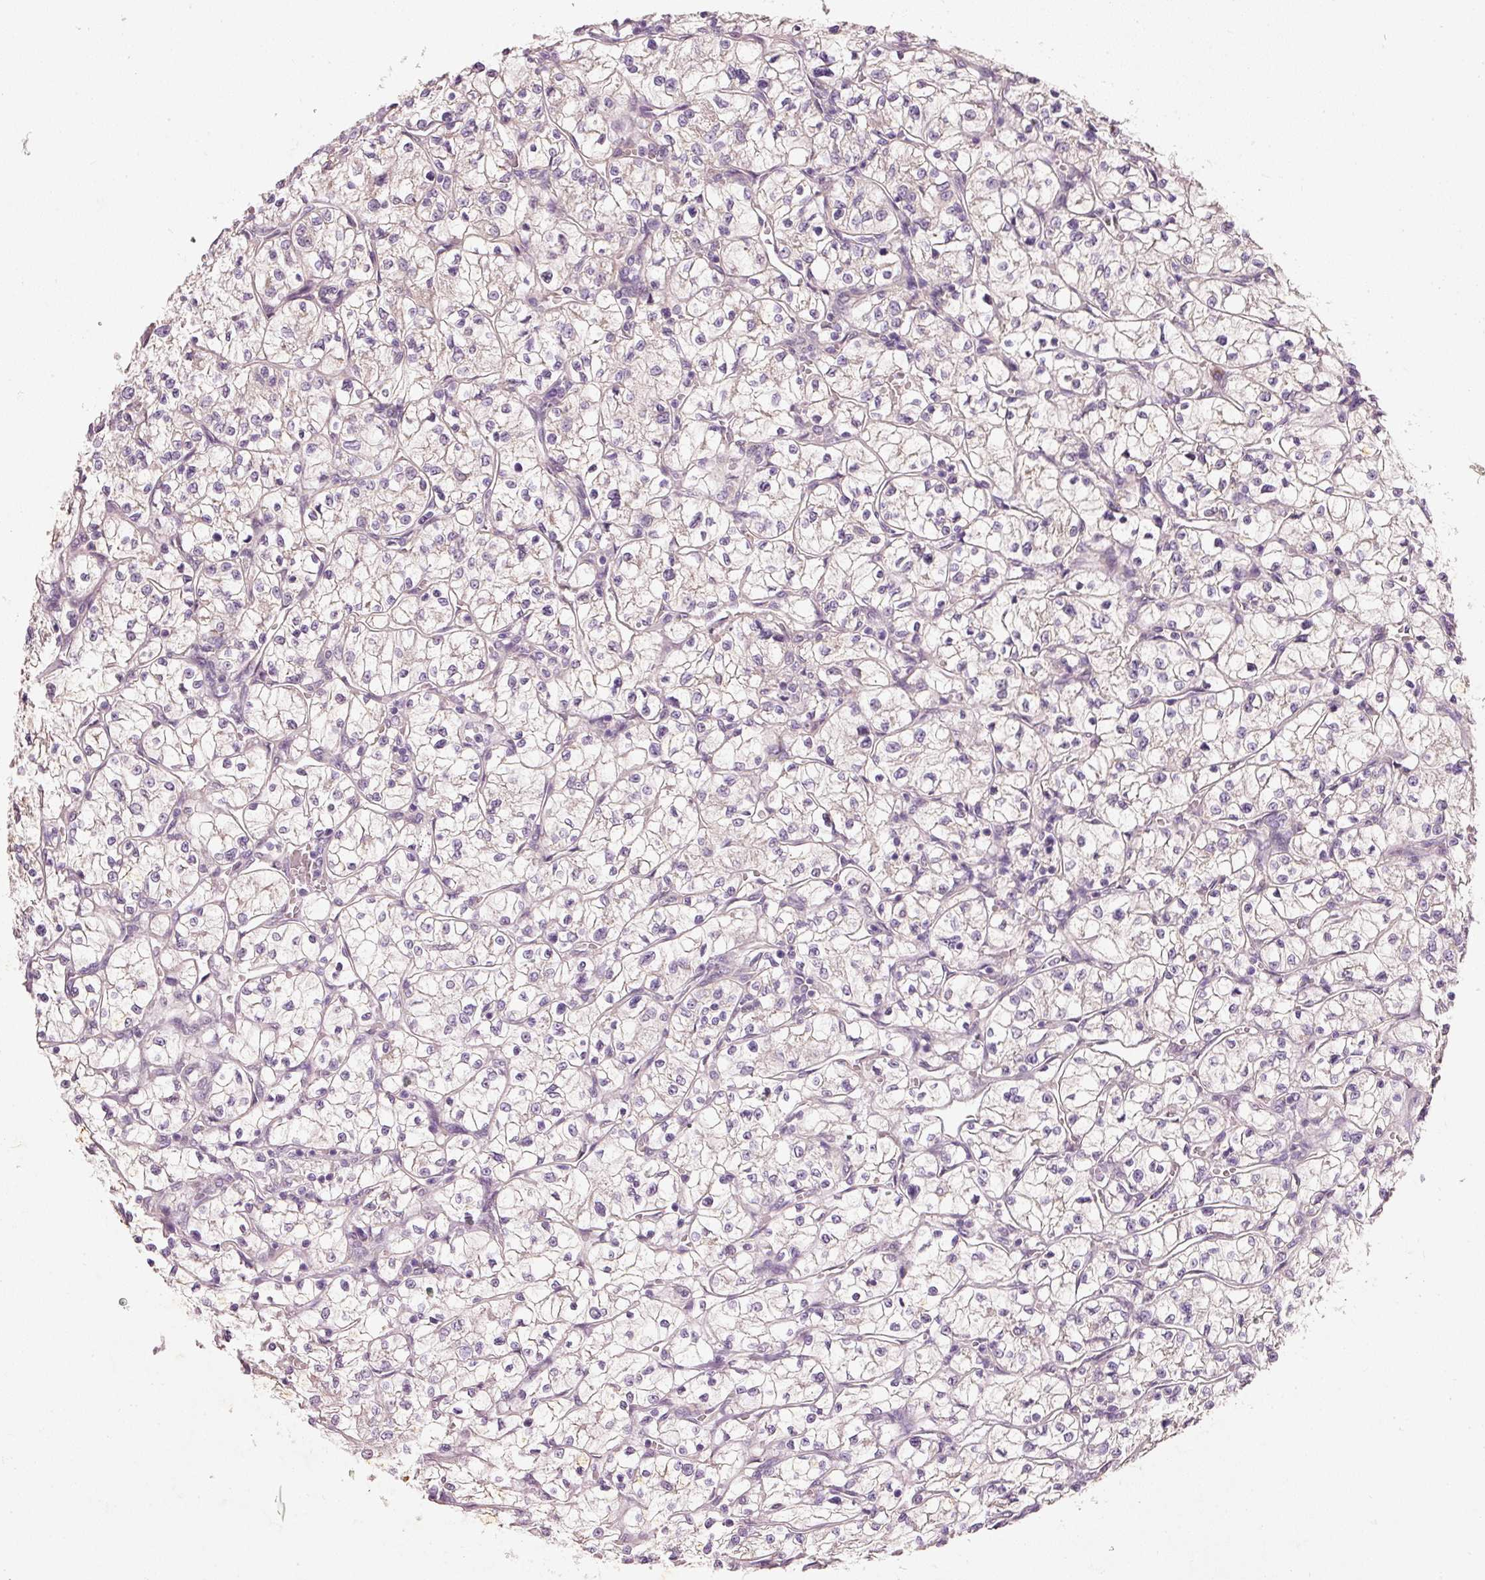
{"staining": {"intensity": "negative", "quantity": "none", "location": "none"}, "tissue": "renal cancer", "cell_type": "Tumor cells", "image_type": "cancer", "snomed": [{"axis": "morphology", "description": "Adenocarcinoma, NOS"}, {"axis": "topography", "description": "Kidney"}], "caption": "Human renal cancer stained for a protein using IHC reveals no staining in tumor cells.", "gene": "RGL2", "patient": {"sex": "female", "age": 64}}